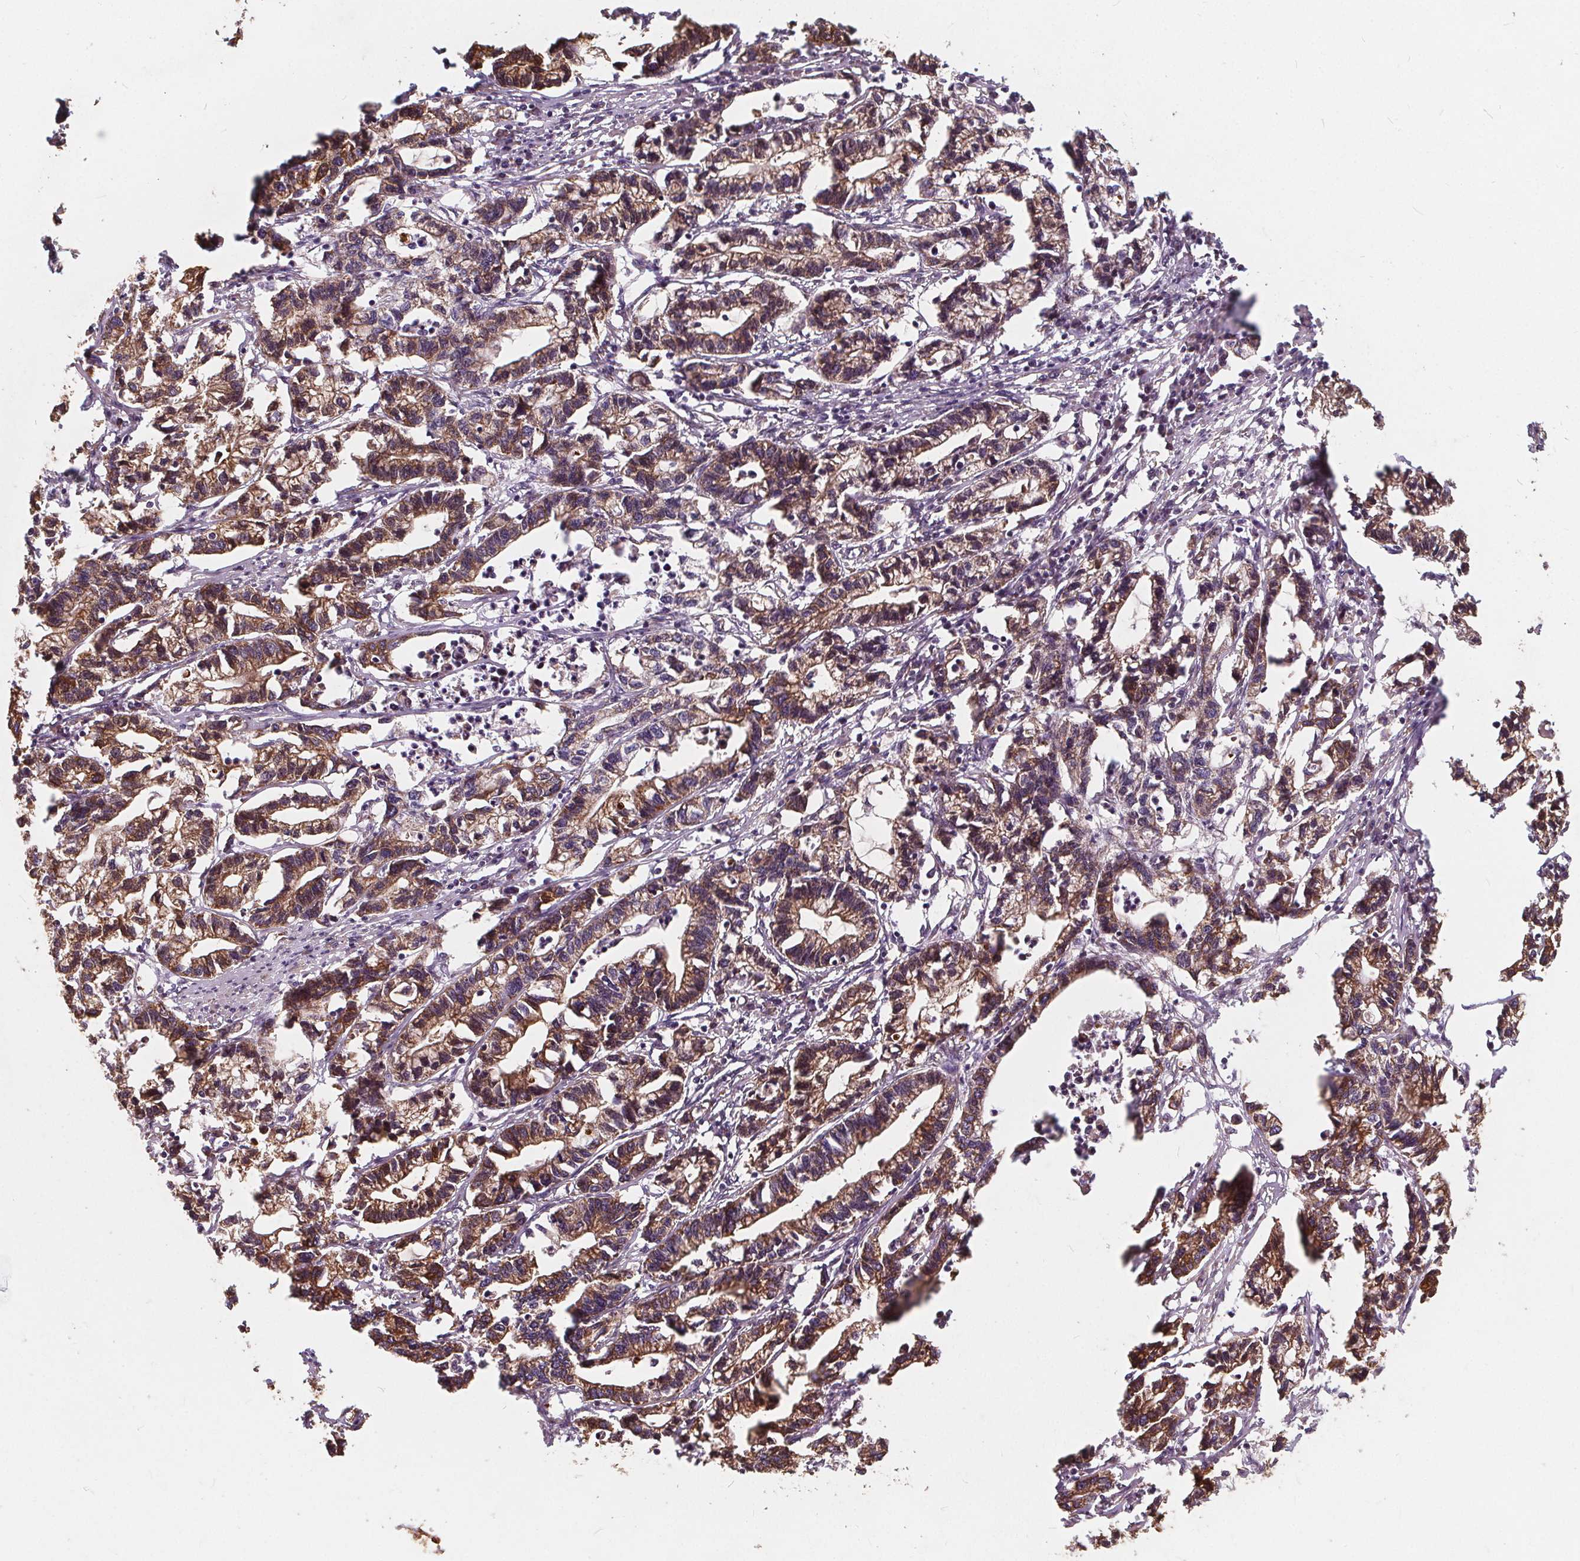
{"staining": {"intensity": "moderate", "quantity": ">75%", "location": "cytoplasmic/membranous"}, "tissue": "stomach cancer", "cell_type": "Tumor cells", "image_type": "cancer", "snomed": [{"axis": "morphology", "description": "Adenocarcinoma, NOS"}, {"axis": "topography", "description": "Stomach"}], "caption": "Immunohistochemical staining of adenocarcinoma (stomach) displays medium levels of moderate cytoplasmic/membranous protein staining in approximately >75% of tumor cells. Nuclei are stained in blue.", "gene": "PLSCR3", "patient": {"sex": "male", "age": 83}}